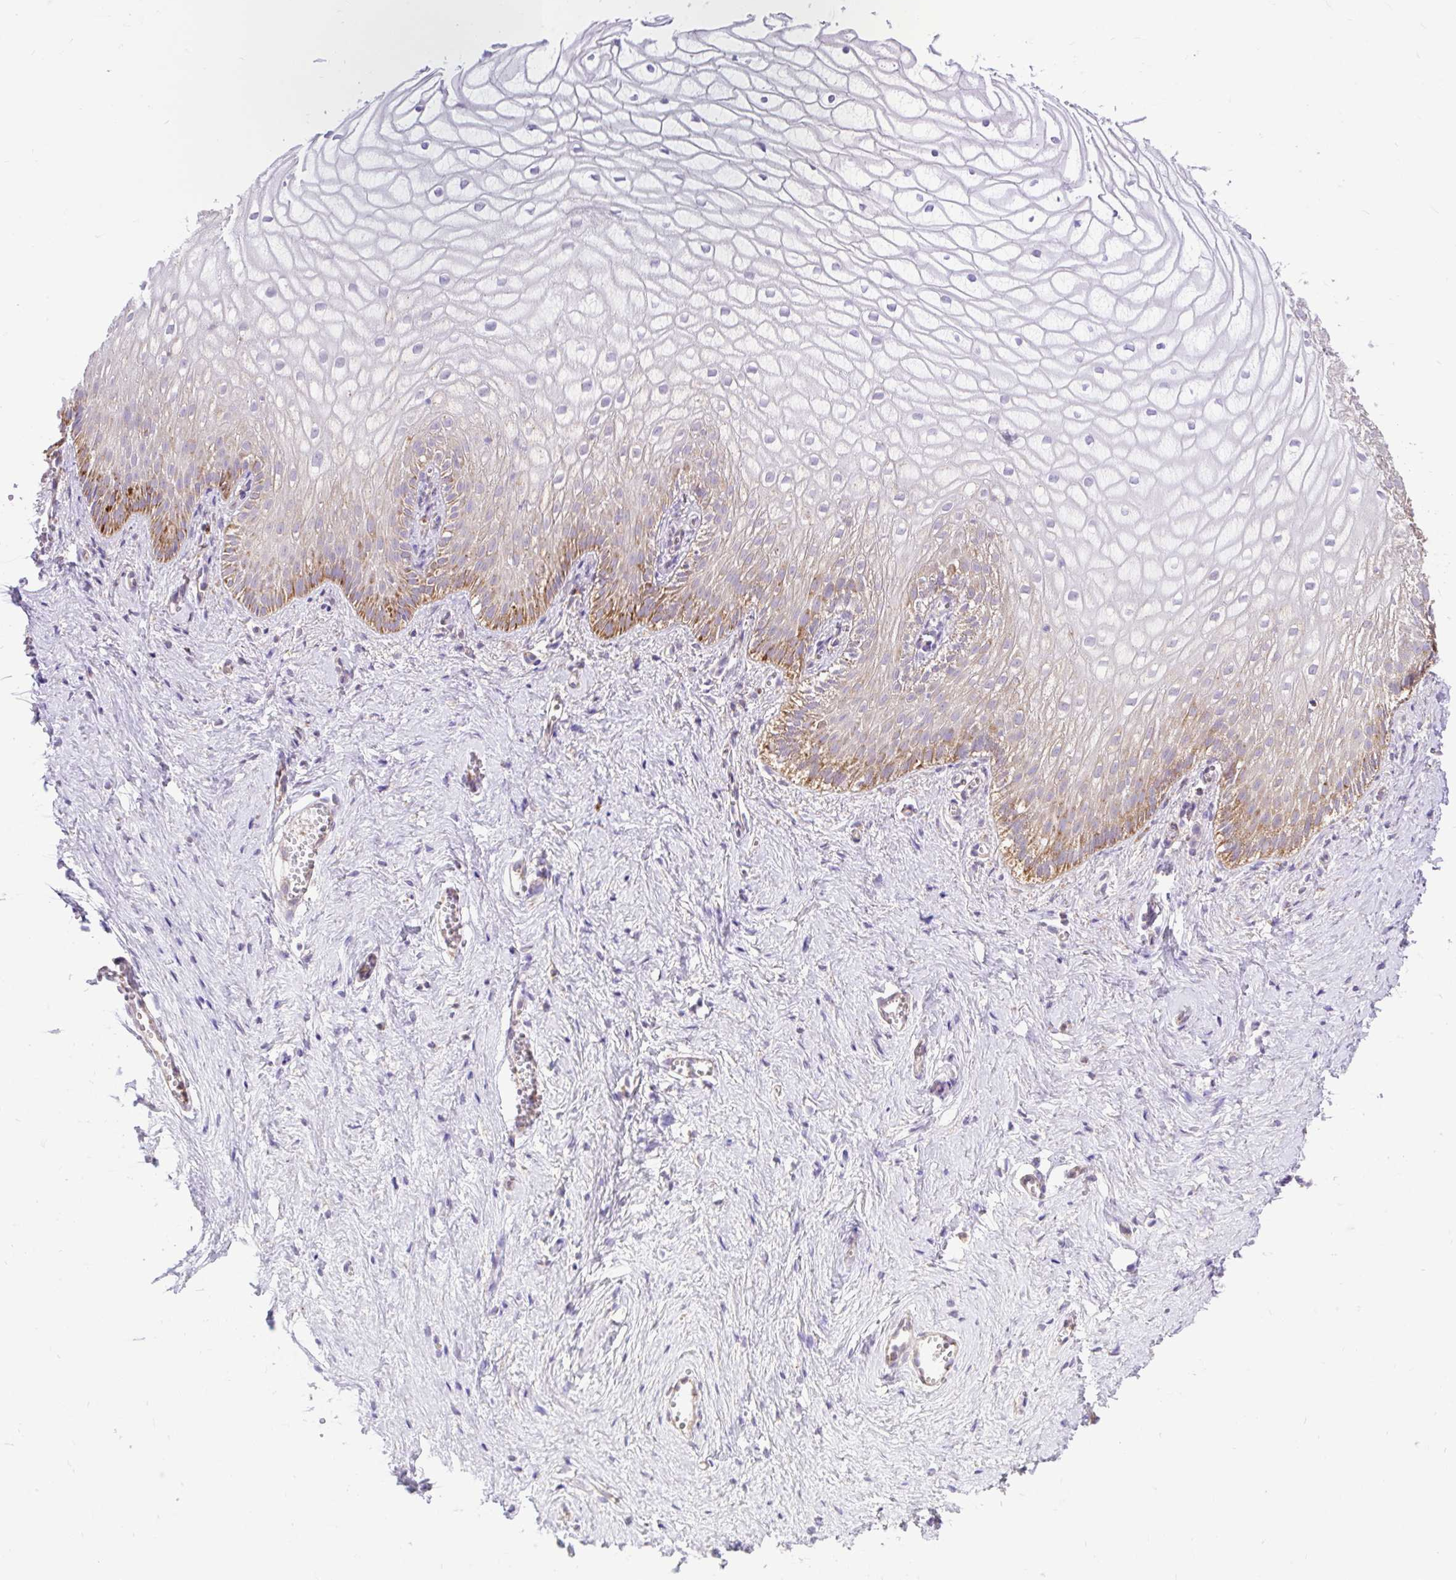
{"staining": {"intensity": "moderate", "quantity": "25%-75%", "location": "cytoplasmic/membranous"}, "tissue": "vagina", "cell_type": "Squamous epithelial cells", "image_type": "normal", "snomed": [{"axis": "morphology", "description": "Normal tissue, NOS"}, {"axis": "topography", "description": "Vagina"}], "caption": "Immunohistochemistry (IHC) micrograph of benign vagina stained for a protein (brown), which demonstrates medium levels of moderate cytoplasmic/membranous expression in approximately 25%-75% of squamous epithelial cells.", "gene": "PYCR2", "patient": {"sex": "female", "age": 56}}